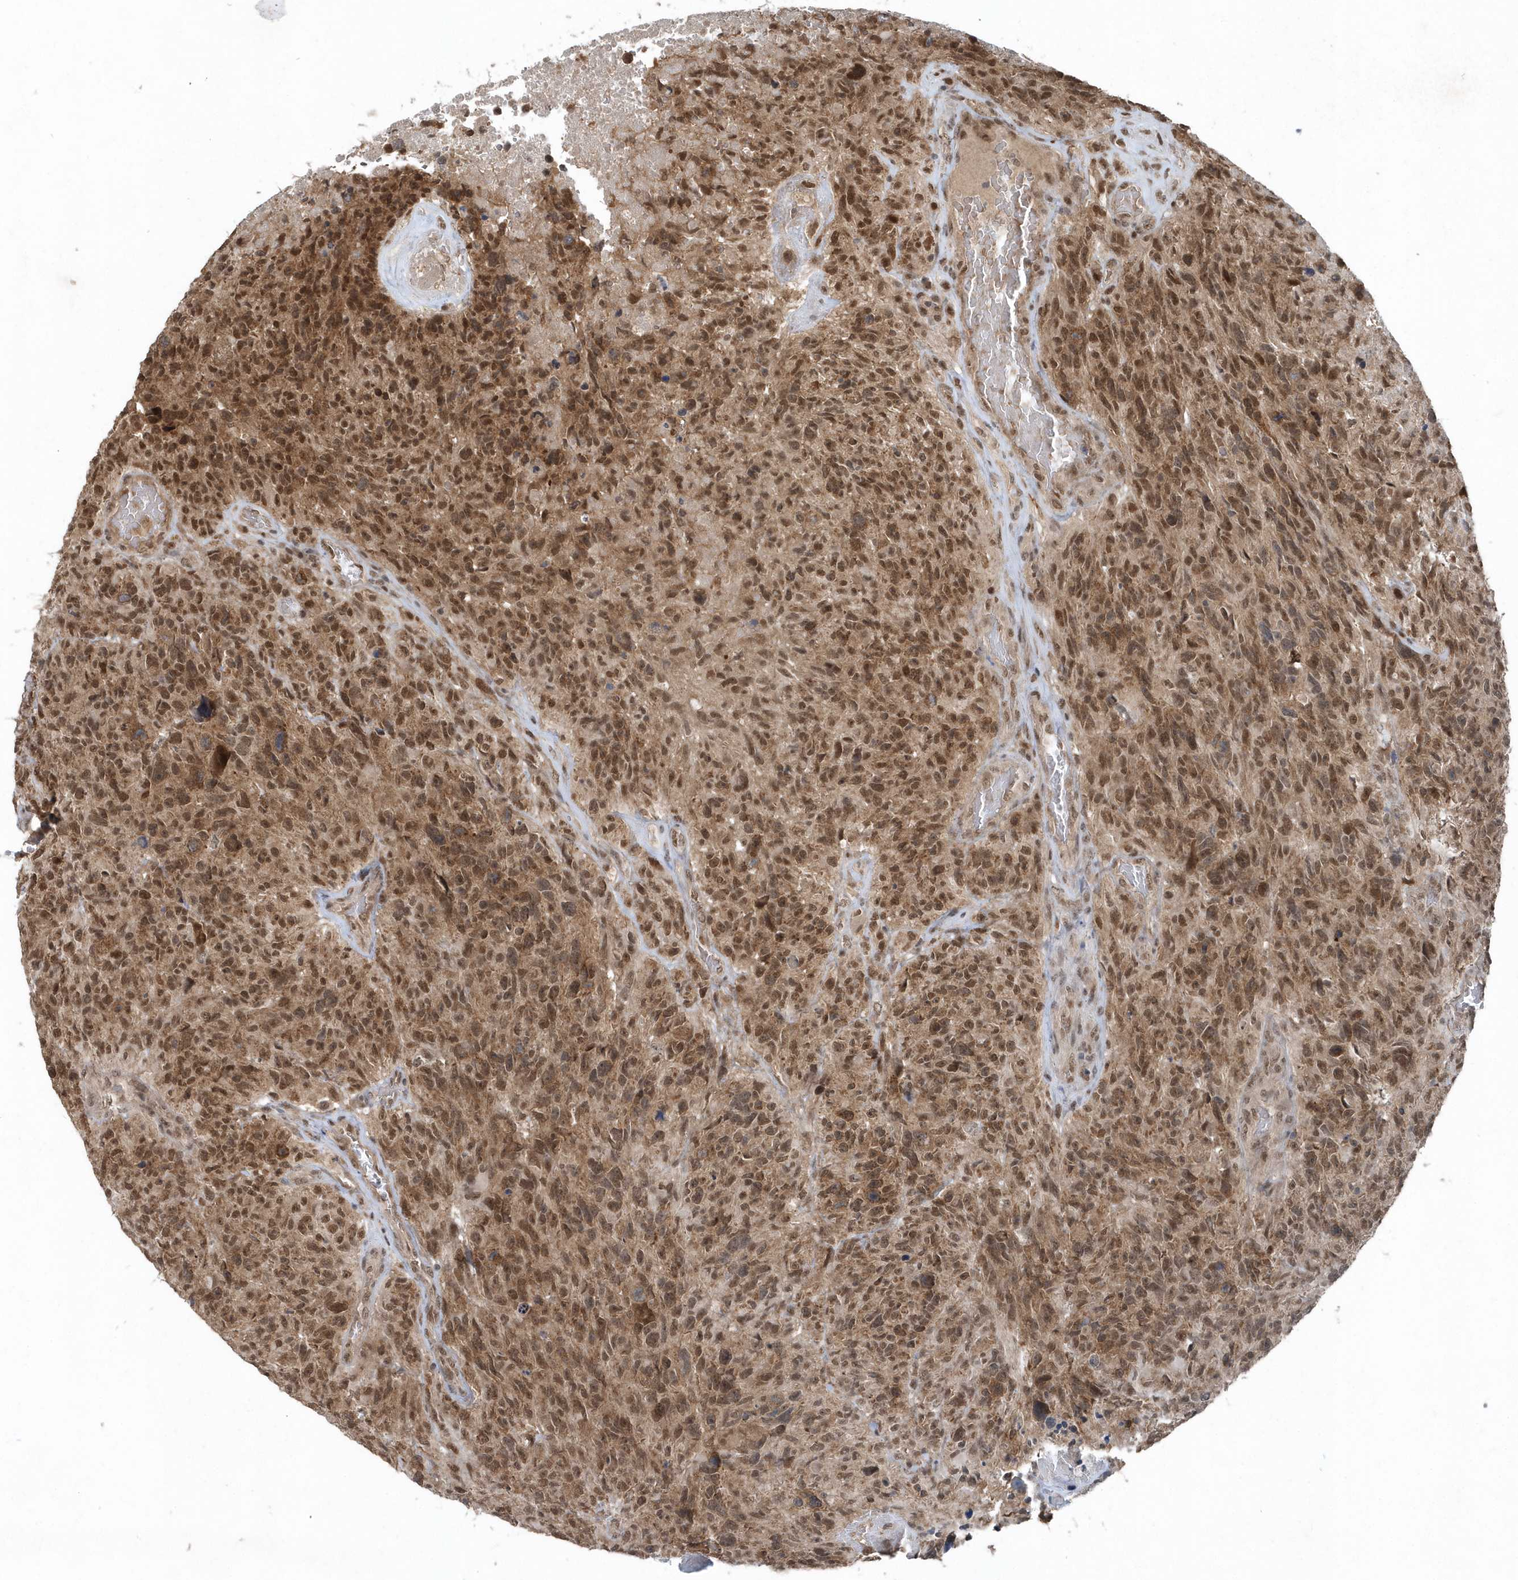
{"staining": {"intensity": "moderate", "quantity": ">75%", "location": "cytoplasmic/membranous,nuclear"}, "tissue": "glioma", "cell_type": "Tumor cells", "image_type": "cancer", "snomed": [{"axis": "morphology", "description": "Glioma, malignant, High grade"}, {"axis": "topography", "description": "Brain"}], "caption": "Tumor cells reveal medium levels of moderate cytoplasmic/membranous and nuclear staining in about >75% of cells in human glioma.", "gene": "QTRT2", "patient": {"sex": "male", "age": 69}}